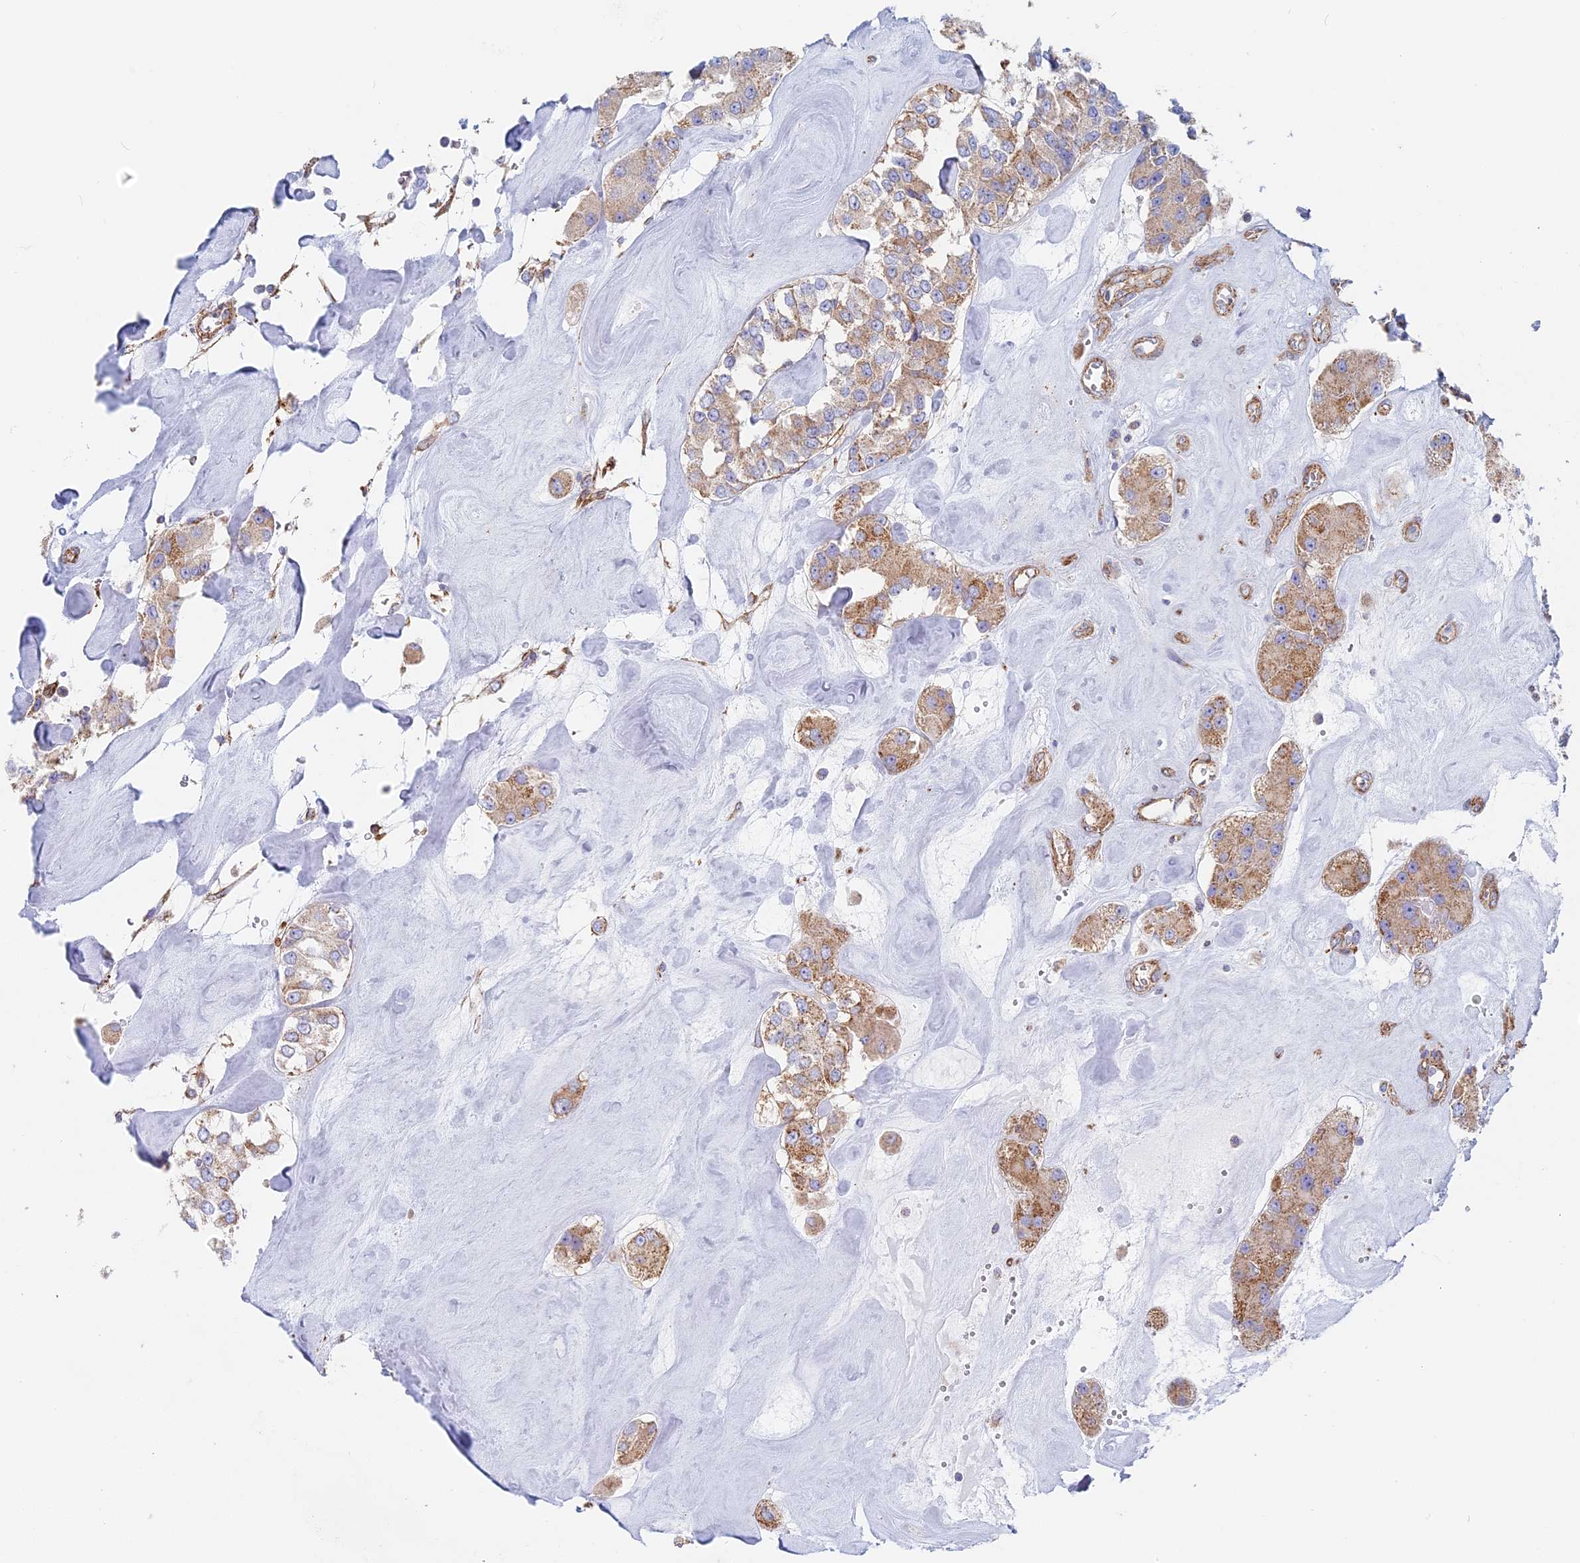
{"staining": {"intensity": "moderate", "quantity": "<25%", "location": "cytoplasmic/membranous"}, "tissue": "carcinoid", "cell_type": "Tumor cells", "image_type": "cancer", "snomed": [{"axis": "morphology", "description": "Carcinoid, malignant, NOS"}, {"axis": "topography", "description": "Pancreas"}], "caption": "Tumor cells display low levels of moderate cytoplasmic/membranous expression in about <25% of cells in carcinoid. The protein is shown in brown color, while the nuclei are stained blue.", "gene": "DDA1", "patient": {"sex": "male", "age": 41}}